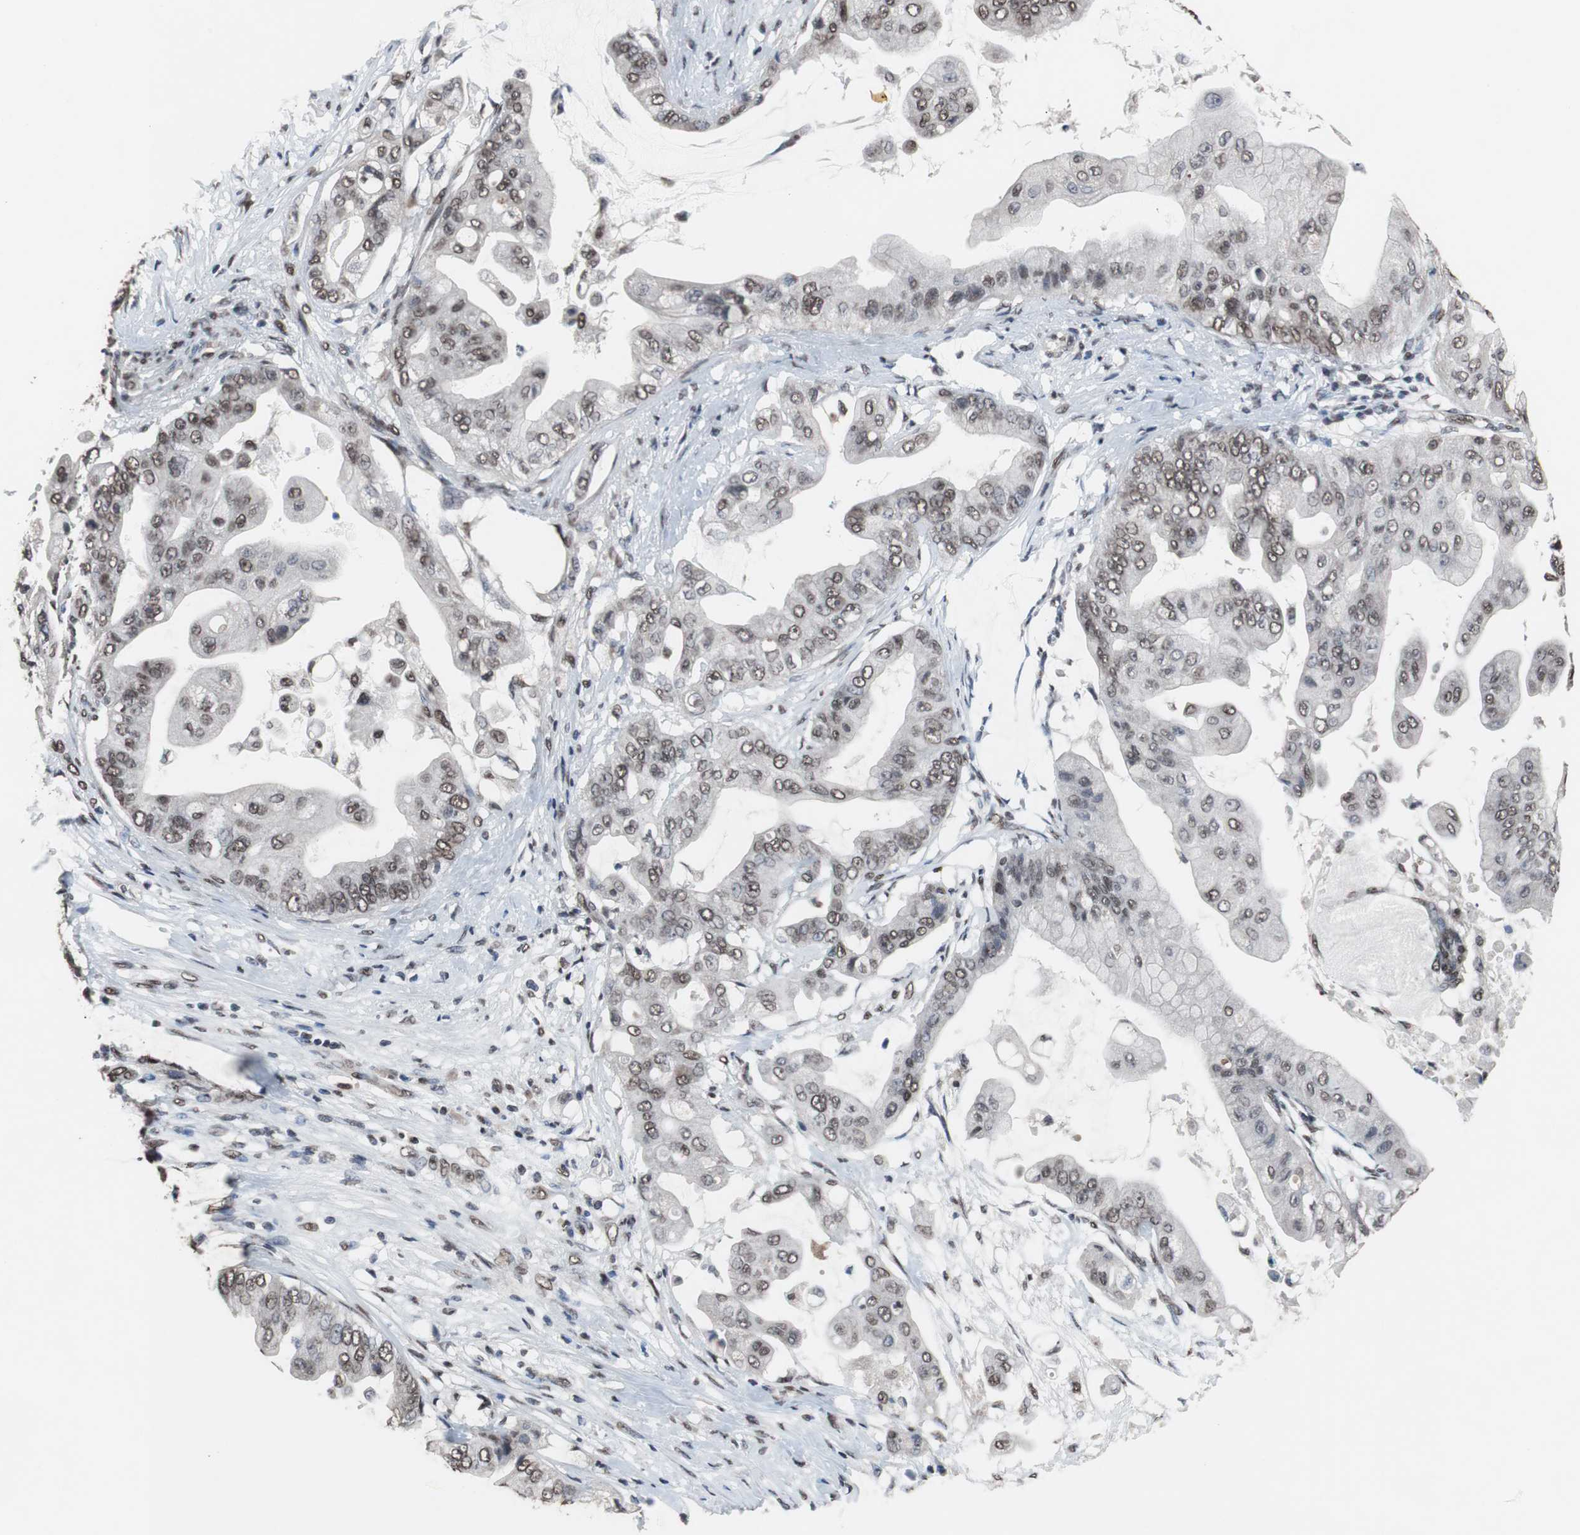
{"staining": {"intensity": "weak", "quantity": "25%-75%", "location": "nuclear"}, "tissue": "pancreatic cancer", "cell_type": "Tumor cells", "image_type": "cancer", "snomed": [{"axis": "morphology", "description": "Adenocarcinoma, NOS"}, {"axis": "topography", "description": "Pancreas"}], "caption": "This is a histology image of immunohistochemistry (IHC) staining of pancreatic cancer, which shows weak positivity in the nuclear of tumor cells.", "gene": "MED27", "patient": {"sex": "female", "age": 75}}